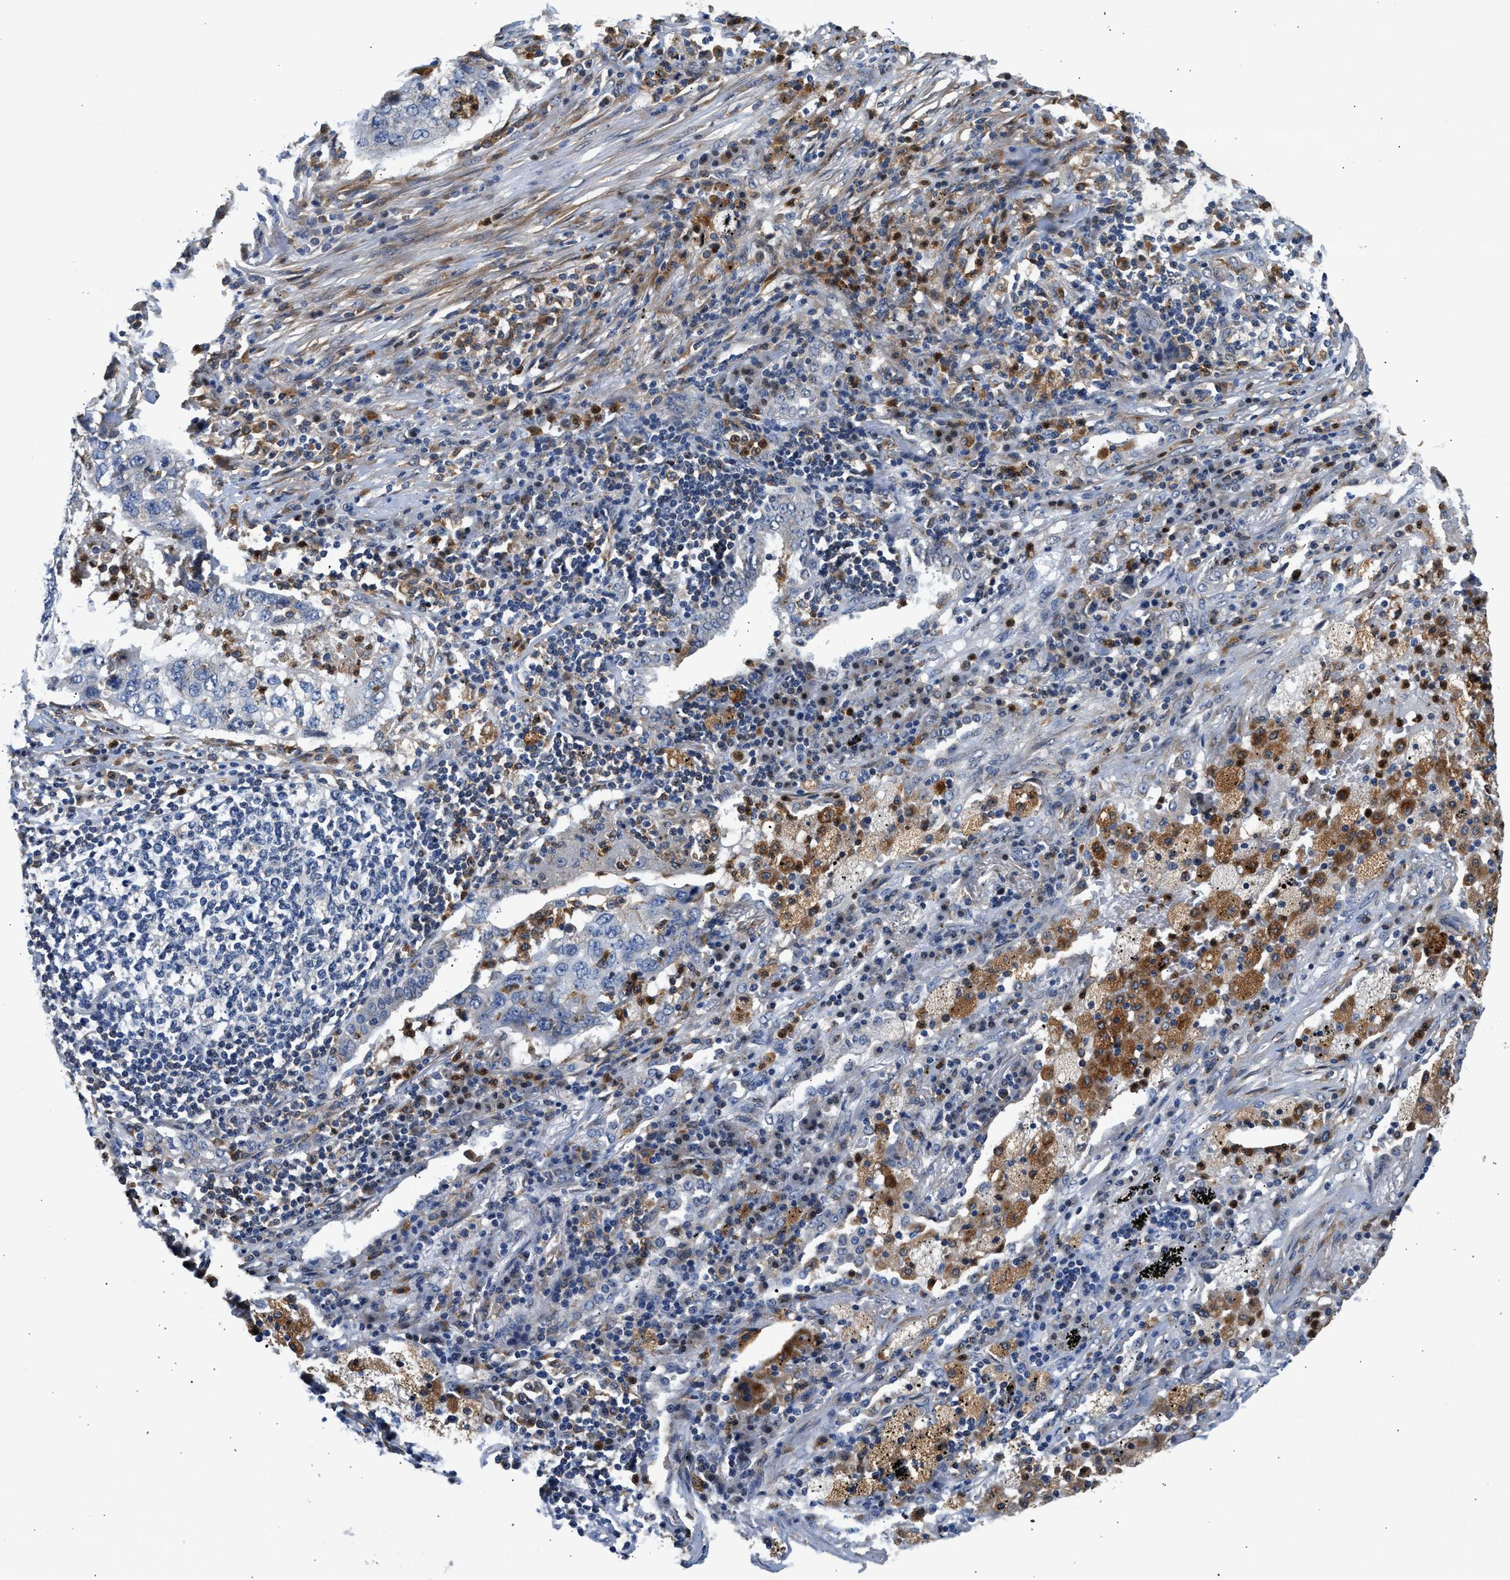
{"staining": {"intensity": "negative", "quantity": "none", "location": "none"}, "tissue": "lung cancer", "cell_type": "Tumor cells", "image_type": "cancer", "snomed": [{"axis": "morphology", "description": "Squamous cell carcinoma, NOS"}, {"axis": "topography", "description": "Lung"}], "caption": "Lung cancer was stained to show a protein in brown. There is no significant expression in tumor cells.", "gene": "RAB31", "patient": {"sex": "female", "age": 63}}